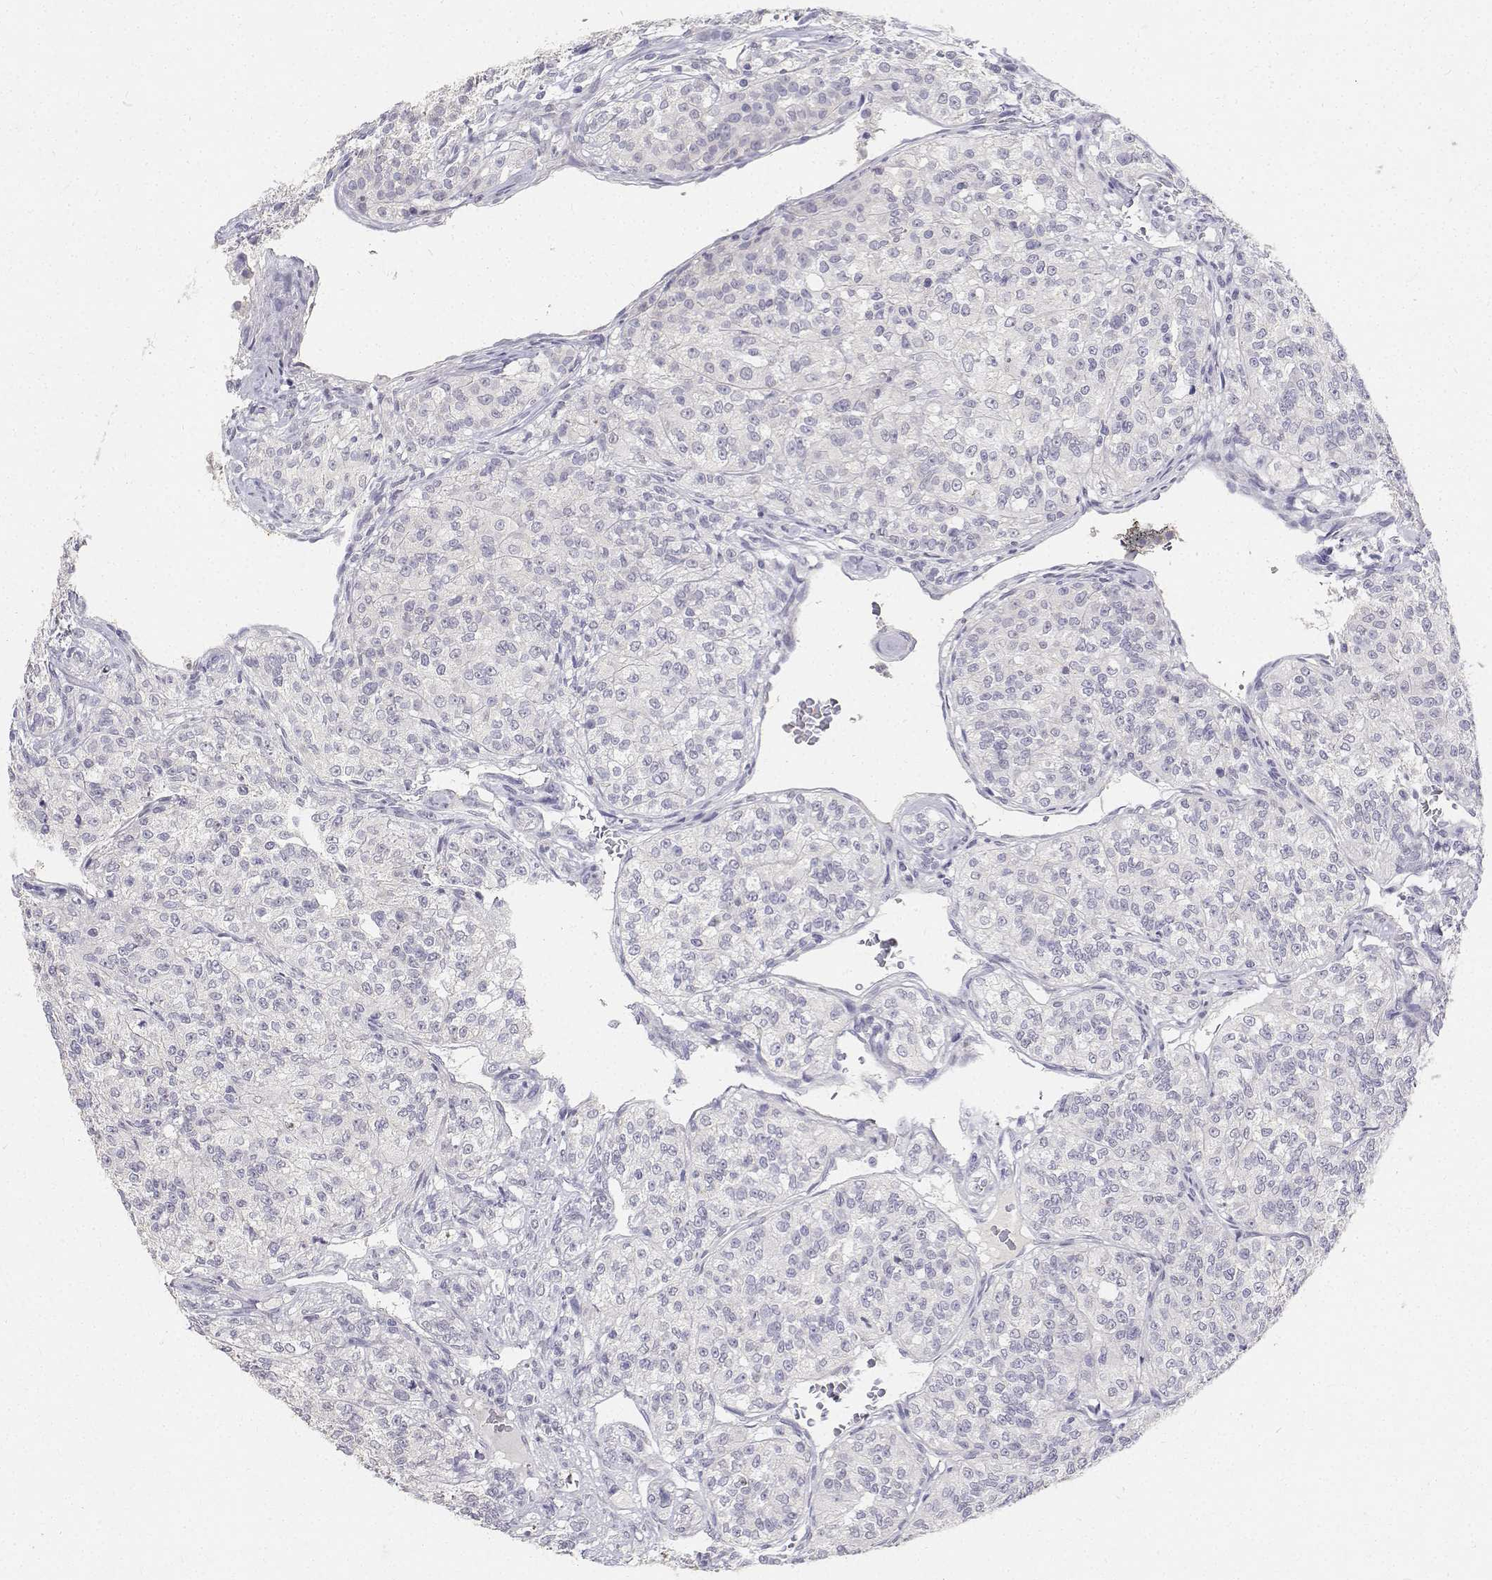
{"staining": {"intensity": "negative", "quantity": "none", "location": "none"}, "tissue": "renal cancer", "cell_type": "Tumor cells", "image_type": "cancer", "snomed": [{"axis": "morphology", "description": "Adenocarcinoma, NOS"}, {"axis": "topography", "description": "Kidney"}], "caption": "High magnification brightfield microscopy of adenocarcinoma (renal) stained with DAB (3,3'-diaminobenzidine) (brown) and counterstained with hematoxylin (blue): tumor cells show no significant positivity. (DAB immunohistochemistry, high magnification).", "gene": "PAEP", "patient": {"sex": "female", "age": 63}}